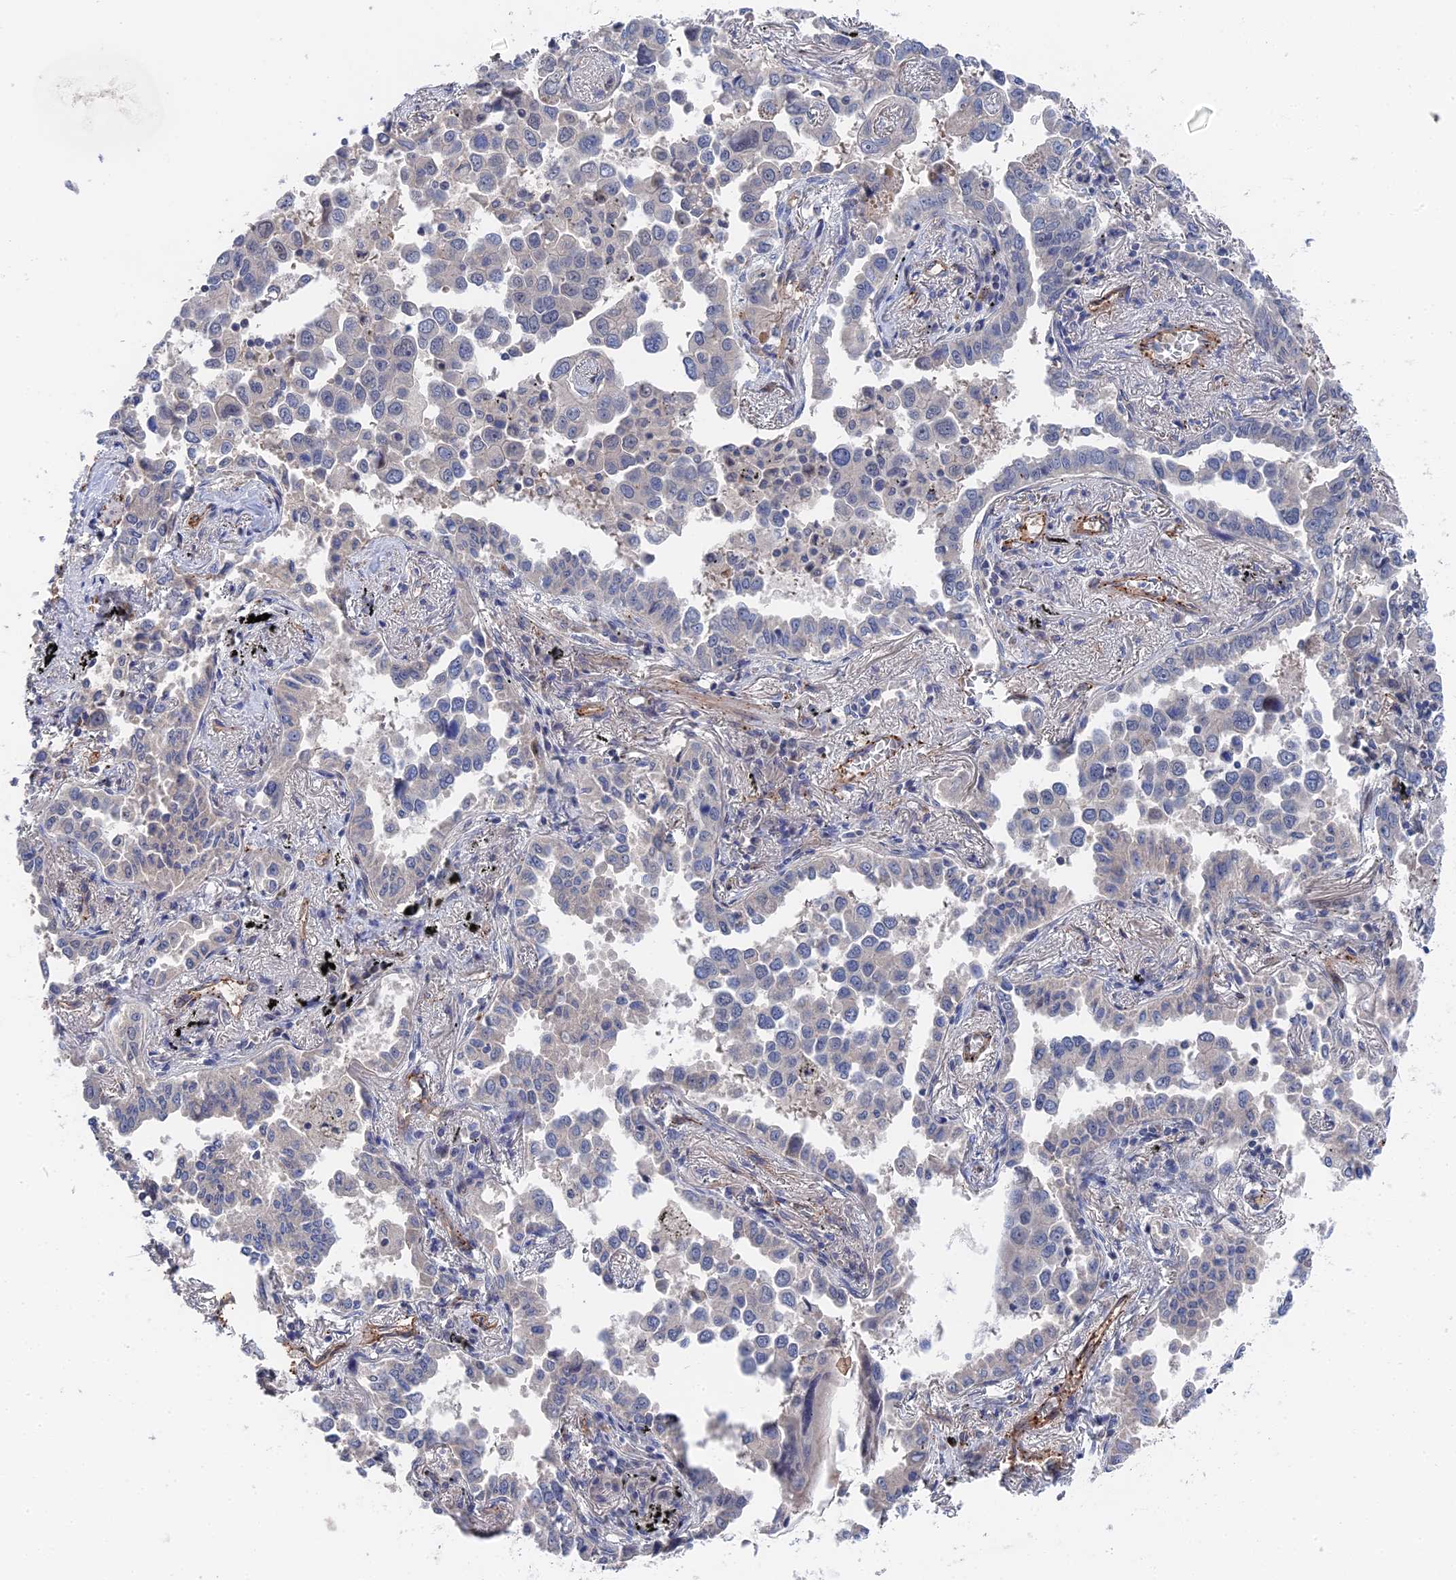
{"staining": {"intensity": "negative", "quantity": "none", "location": "none"}, "tissue": "lung cancer", "cell_type": "Tumor cells", "image_type": "cancer", "snomed": [{"axis": "morphology", "description": "Adenocarcinoma, NOS"}, {"axis": "topography", "description": "Lung"}], "caption": "There is no significant positivity in tumor cells of adenocarcinoma (lung).", "gene": "MTHFSD", "patient": {"sex": "male", "age": 67}}